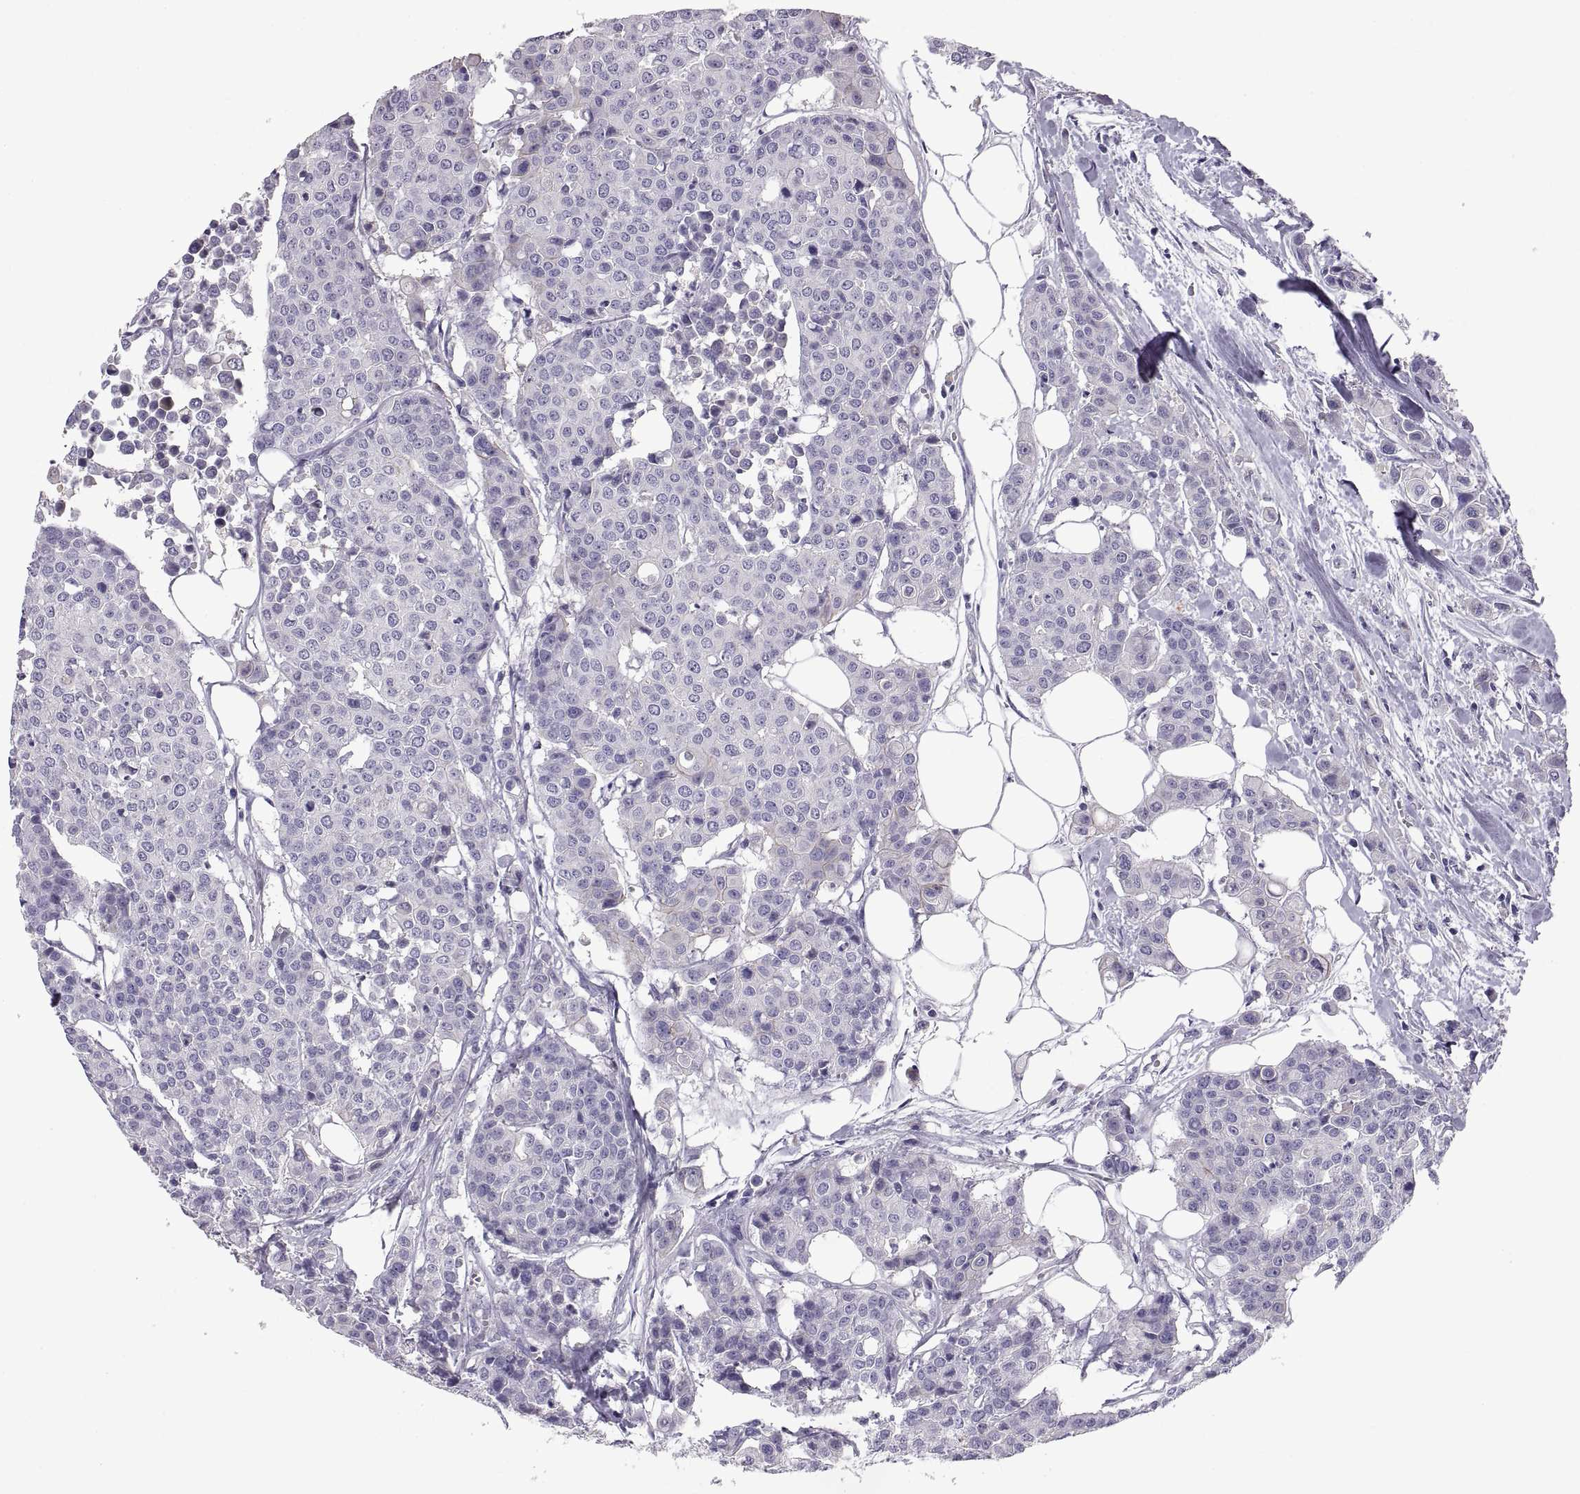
{"staining": {"intensity": "negative", "quantity": "none", "location": "none"}, "tissue": "carcinoid", "cell_type": "Tumor cells", "image_type": "cancer", "snomed": [{"axis": "morphology", "description": "Carcinoid, malignant, NOS"}, {"axis": "topography", "description": "Colon"}], "caption": "High magnification brightfield microscopy of carcinoid stained with DAB (brown) and counterstained with hematoxylin (blue): tumor cells show no significant staining.", "gene": "CRYBB3", "patient": {"sex": "male", "age": 81}}